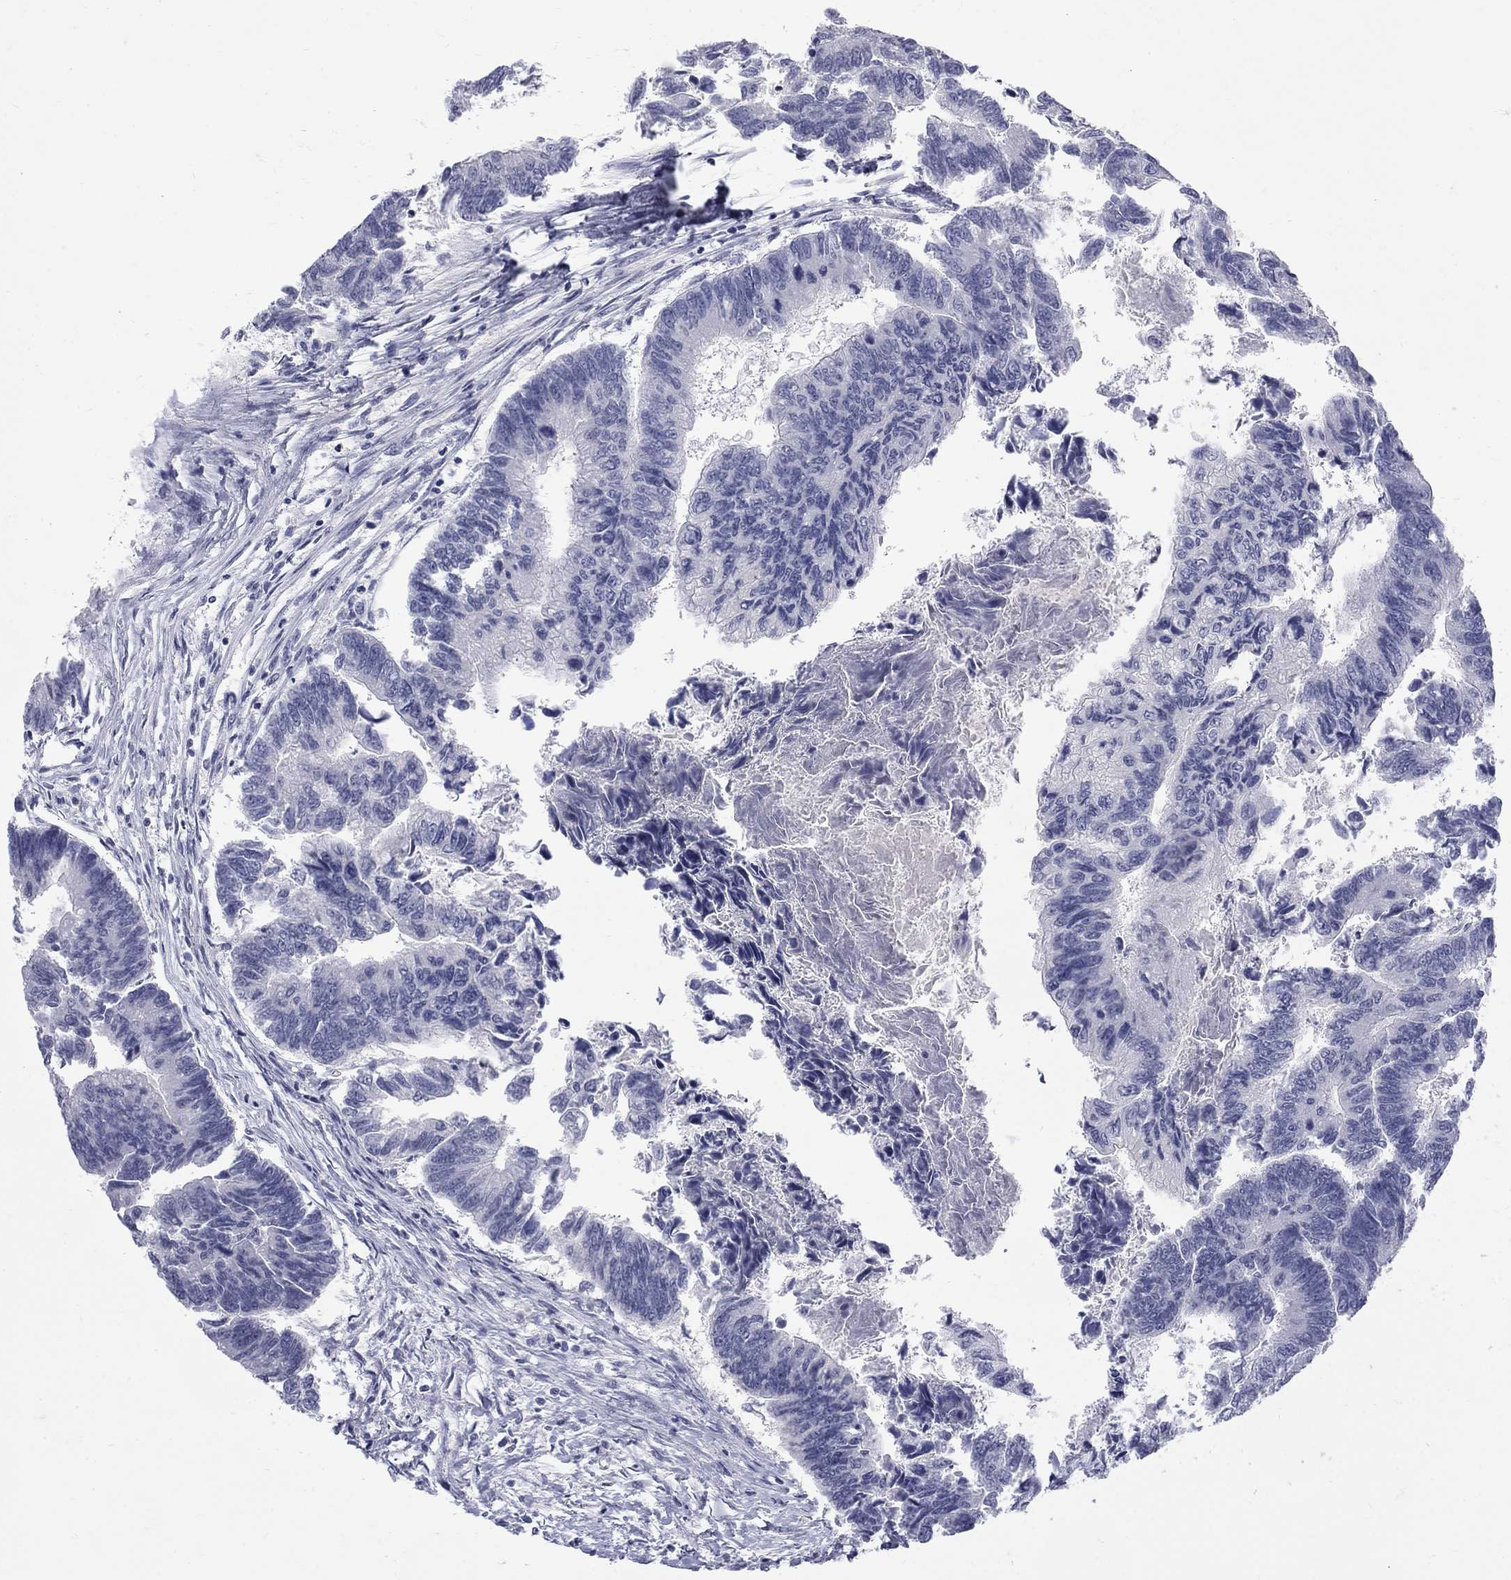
{"staining": {"intensity": "negative", "quantity": "none", "location": "none"}, "tissue": "colorectal cancer", "cell_type": "Tumor cells", "image_type": "cancer", "snomed": [{"axis": "morphology", "description": "Adenocarcinoma, NOS"}, {"axis": "topography", "description": "Colon"}], "caption": "Immunohistochemical staining of human colorectal cancer reveals no significant expression in tumor cells.", "gene": "CTNND2", "patient": {"sex": "female", "age": 65}}